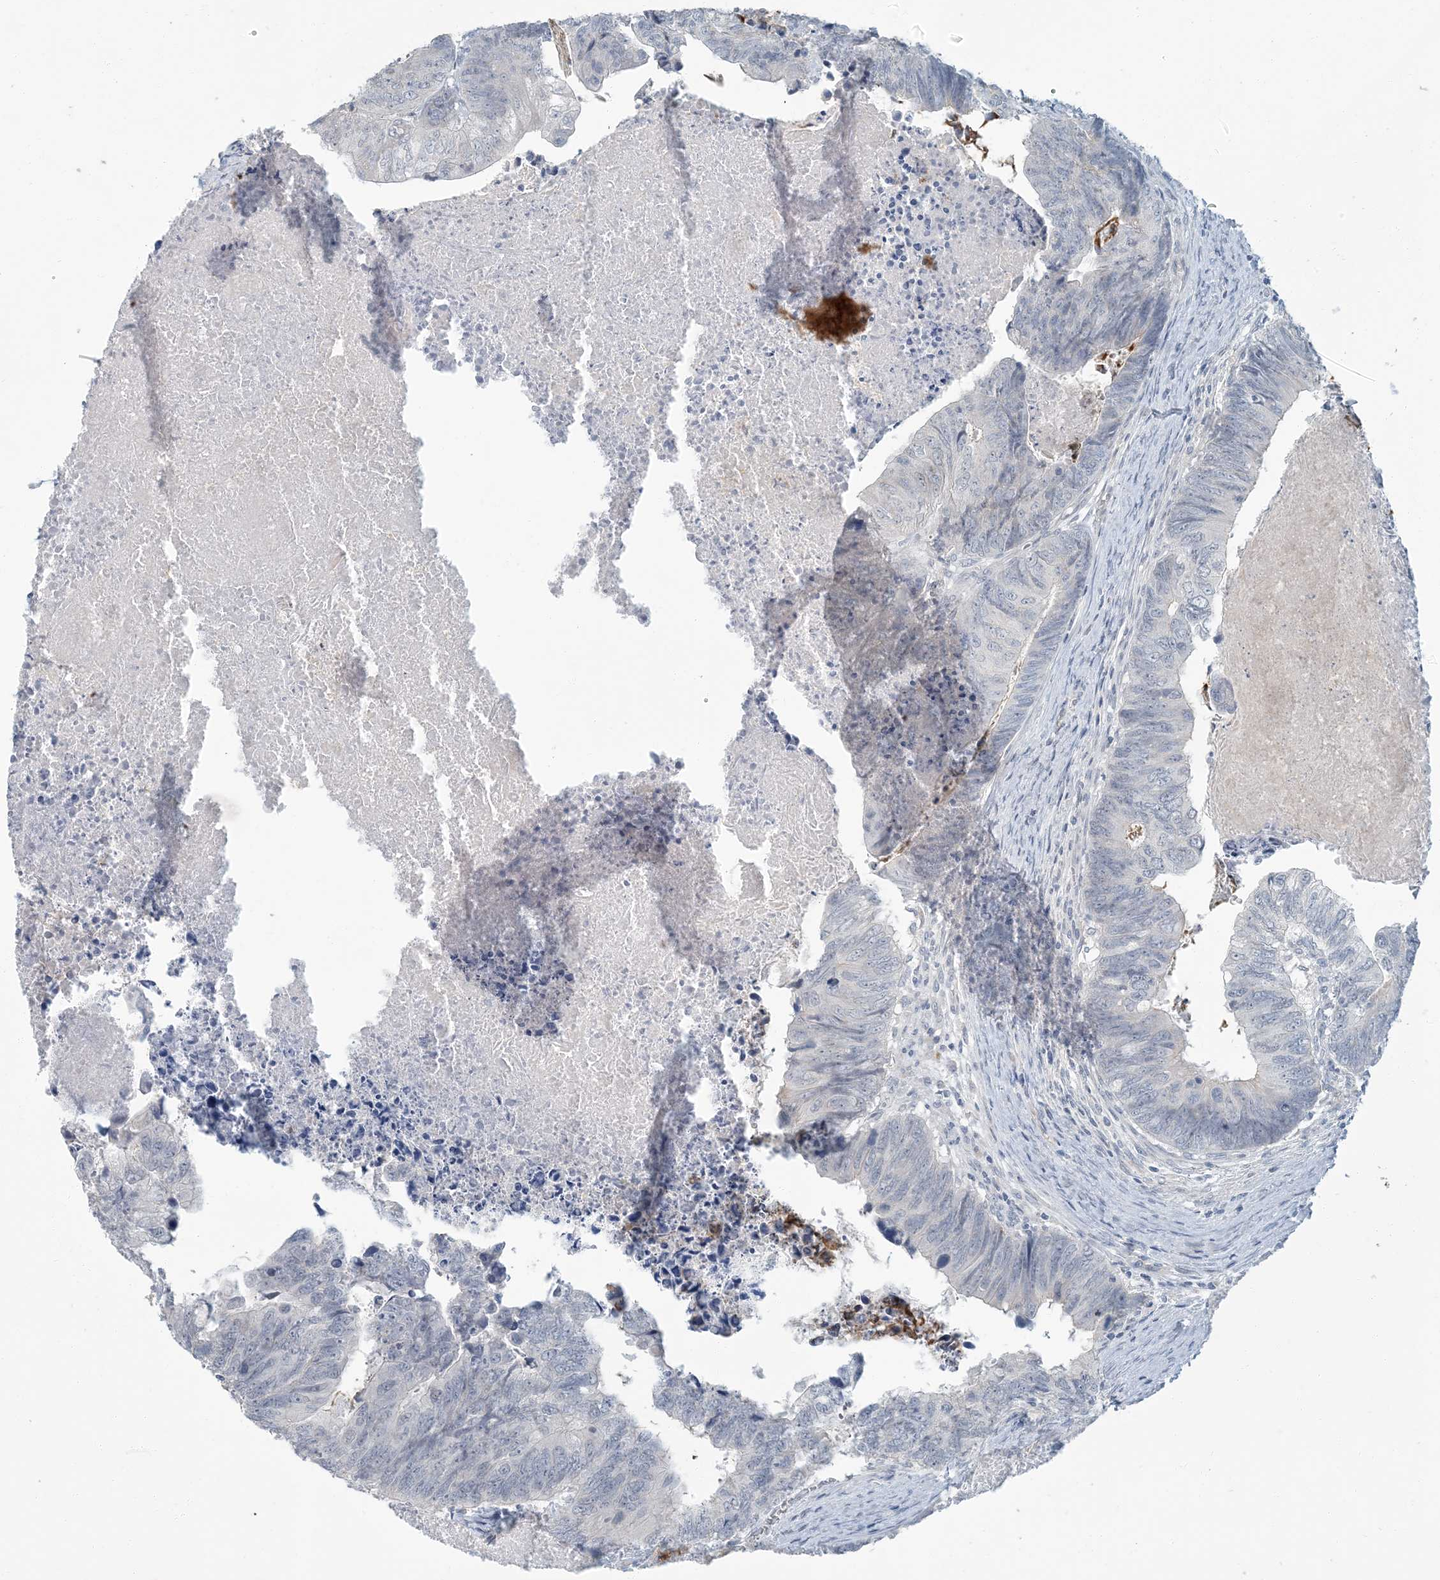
{"staining": {"intensity": "negative", "quantity": "none", "location": "none"}, "tissue": "colorectal cancer", "cell_type": "Tumor cells", "image_type": "cancer", "snomed": [{"axis": "morphology", "description": "Adenocarcinoma, NOS"}, {"axis": "topography", "description": "Colon"}], "caption": "Tumor cells are negative for brown protein staining in colorectal cancer (adenocarcinoma). (IHC, brightfield microscopy, high magnification).", "gene": "EPHA4", "patient": {"sex": "female", "age": 67}}